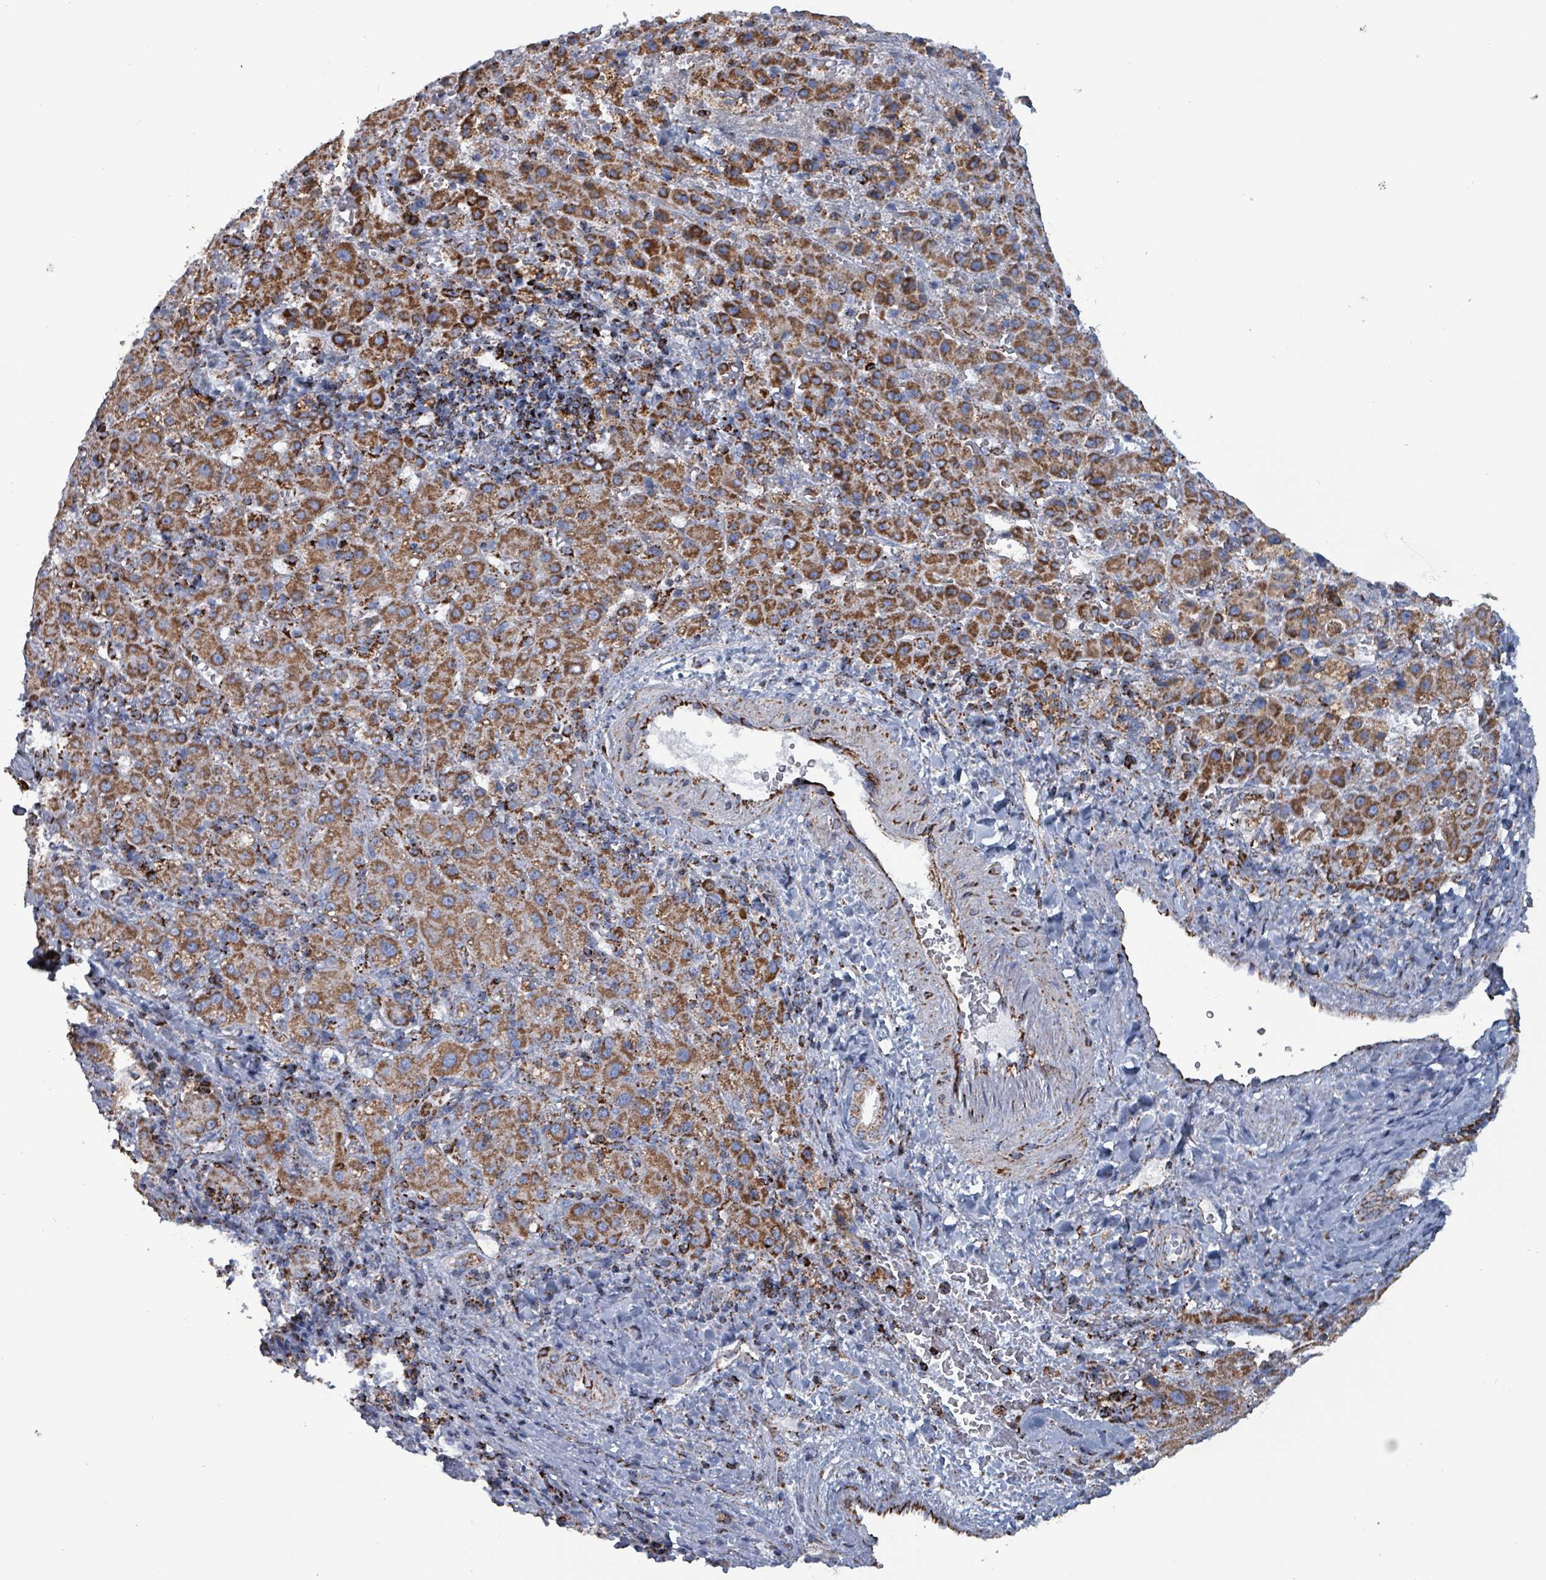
{"staining": {"intensity": "strong", "quantity": ">75%", "location": "cytoplasmic/membranous"}, "tissue": "liver cancer", "cell_type": "Tumor cells", "image_type": "cancer", "snomed": [{"axis": "morphology", "description": "Carcinoma, Hepatocellular, NOS"}, {"axis": "topography", "description": "Liver"}], "caption": "Immunohistochemistry (IHC) (DAB) staining of liver cancer (hepatocellular carcinoma) demonstrates strong cytoplasmic/membranous protein staining in about >75% of tumor cells.", "gene": "IDH3B", "patient": {"sex": "female", "age": 58}}